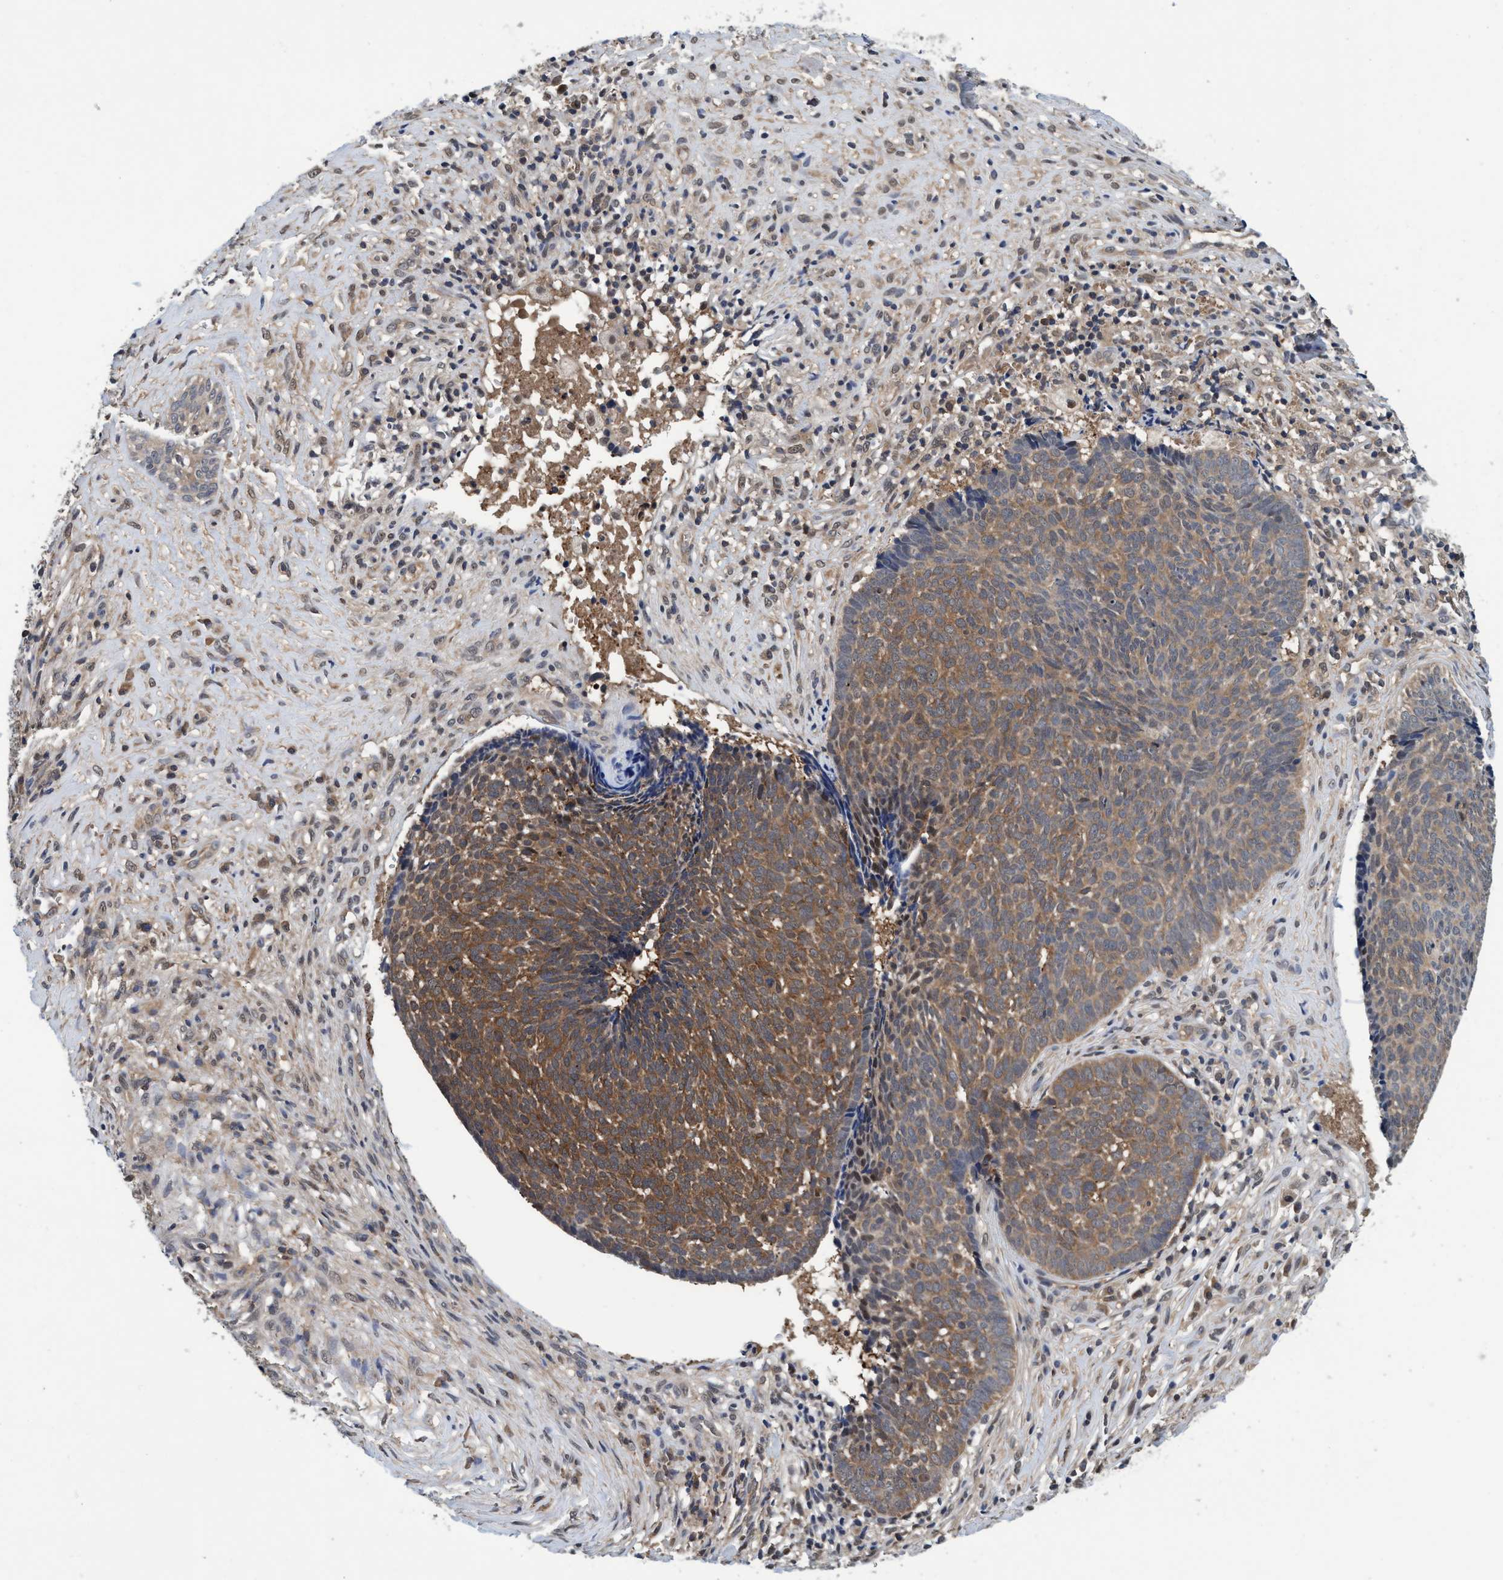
{"staining": {"intensity": "moderate", "quantity": ">75%", "location": "cytoplasmic/membranous"}, "tissue": "skin cancer", "cell_type": "Tumor cells", "image_type": "cancer", "snomed": [{"axis": "morphology", "description": "Basal cell carcinoma"}, {"axis": "topography", "description": "Skin"}], "caption": "Skin cancer stained with immunohistochemistry (IHC) displays moderate cytoplasmic/membranous positivity in approximately >75% of tumor cells.", "gene": "PSMD12", "patient": {"sex": "male", "age": 84}}